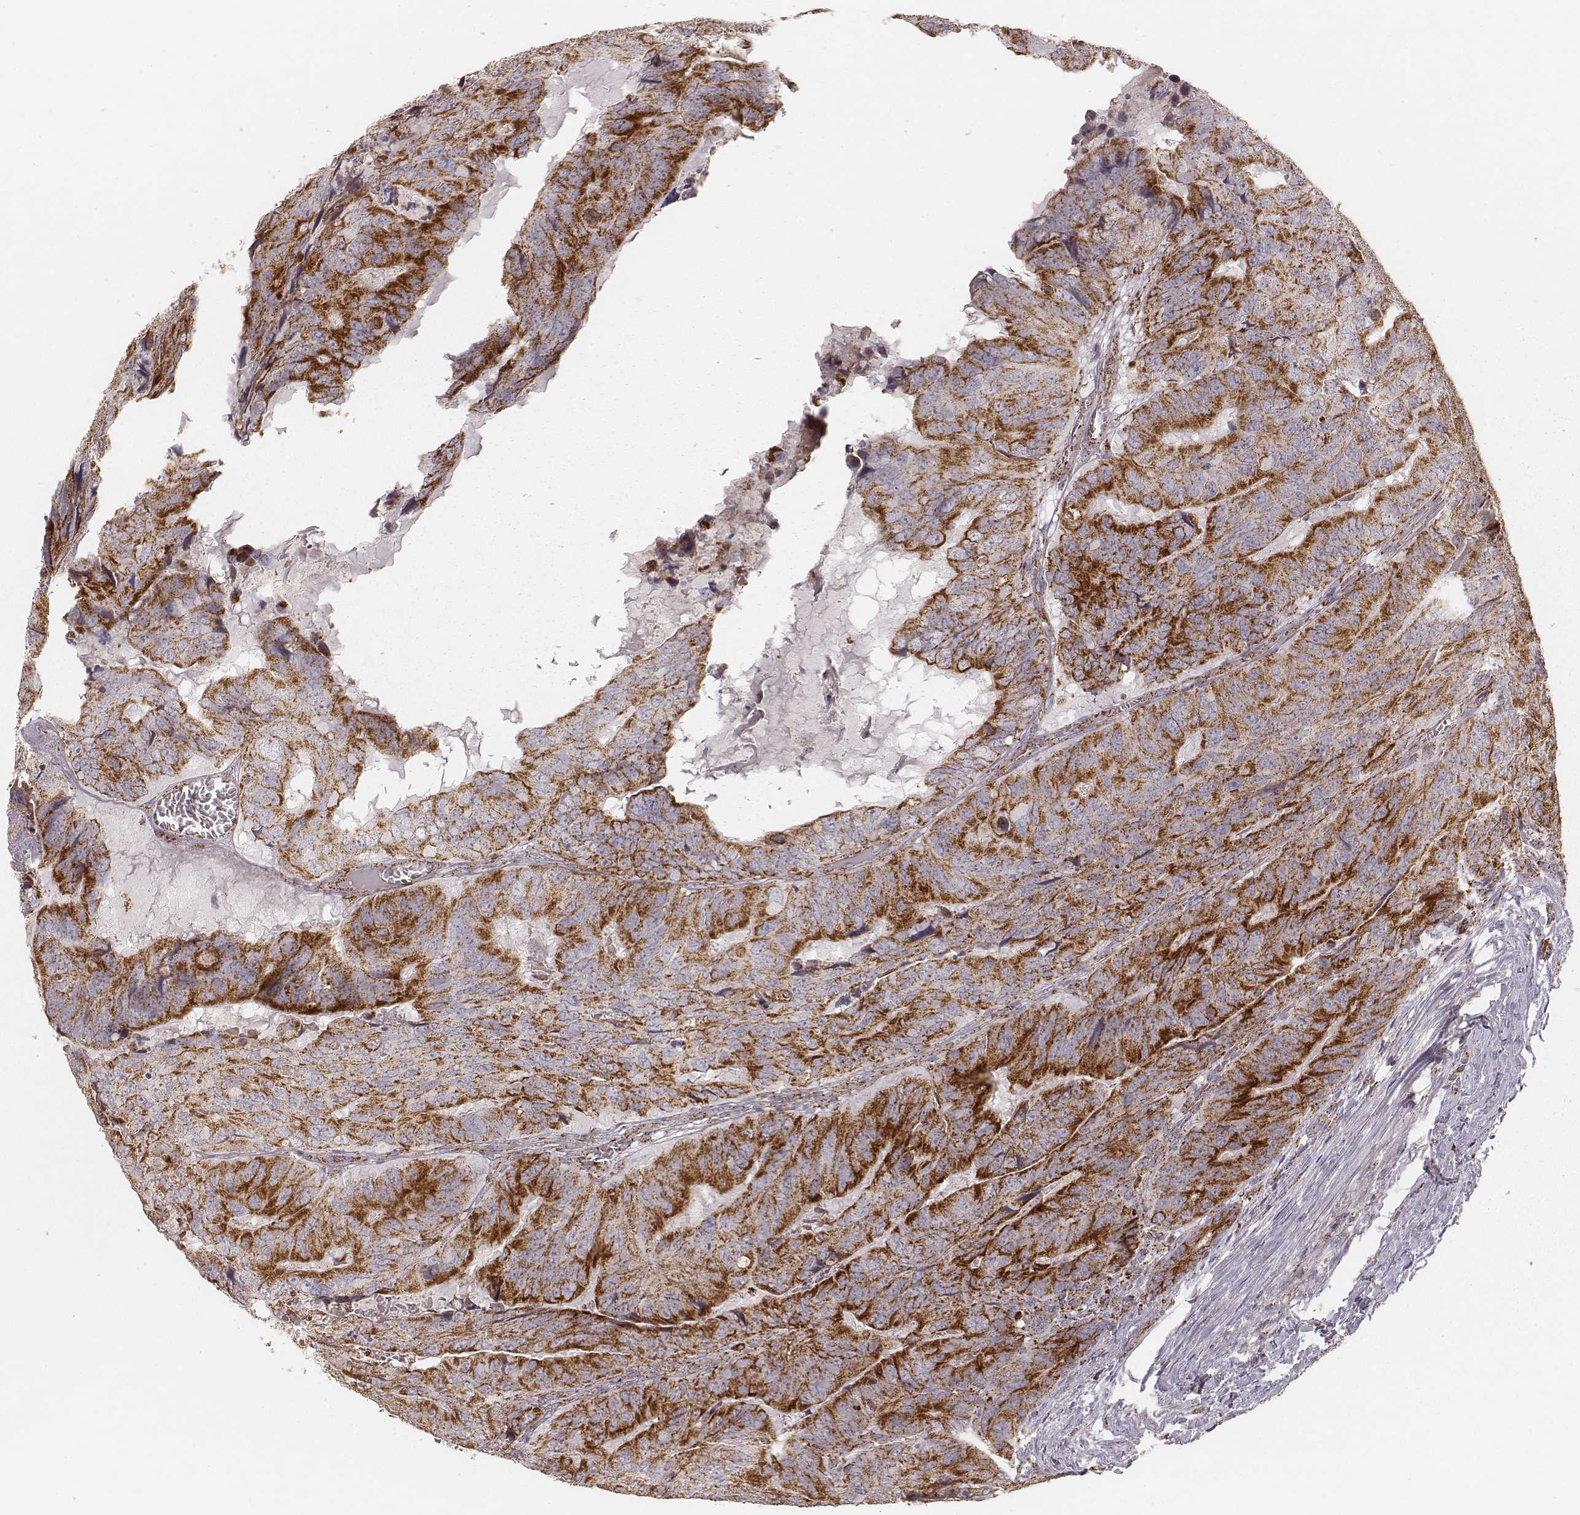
{"staining": {"intensity": "strong", "quantity": ">75%", "location": "cytoplasmic/membranous"}, "tissue": "colorectal cancer", "cell_type": "Tumor cells", "image_type": "cancer", "snomed": [{"axis": "morphology", "description": "Adenocarcinoma, NOS"}, {"axis": "topography", "description": "Colon"}], "caption": "Tumor cells reveal strong cytoplasmic/membranous expression in about >75% of cells in colorectal adenocarcinoma.", "gene": "CS", "patient": {"sex": "male", "age": 79}}